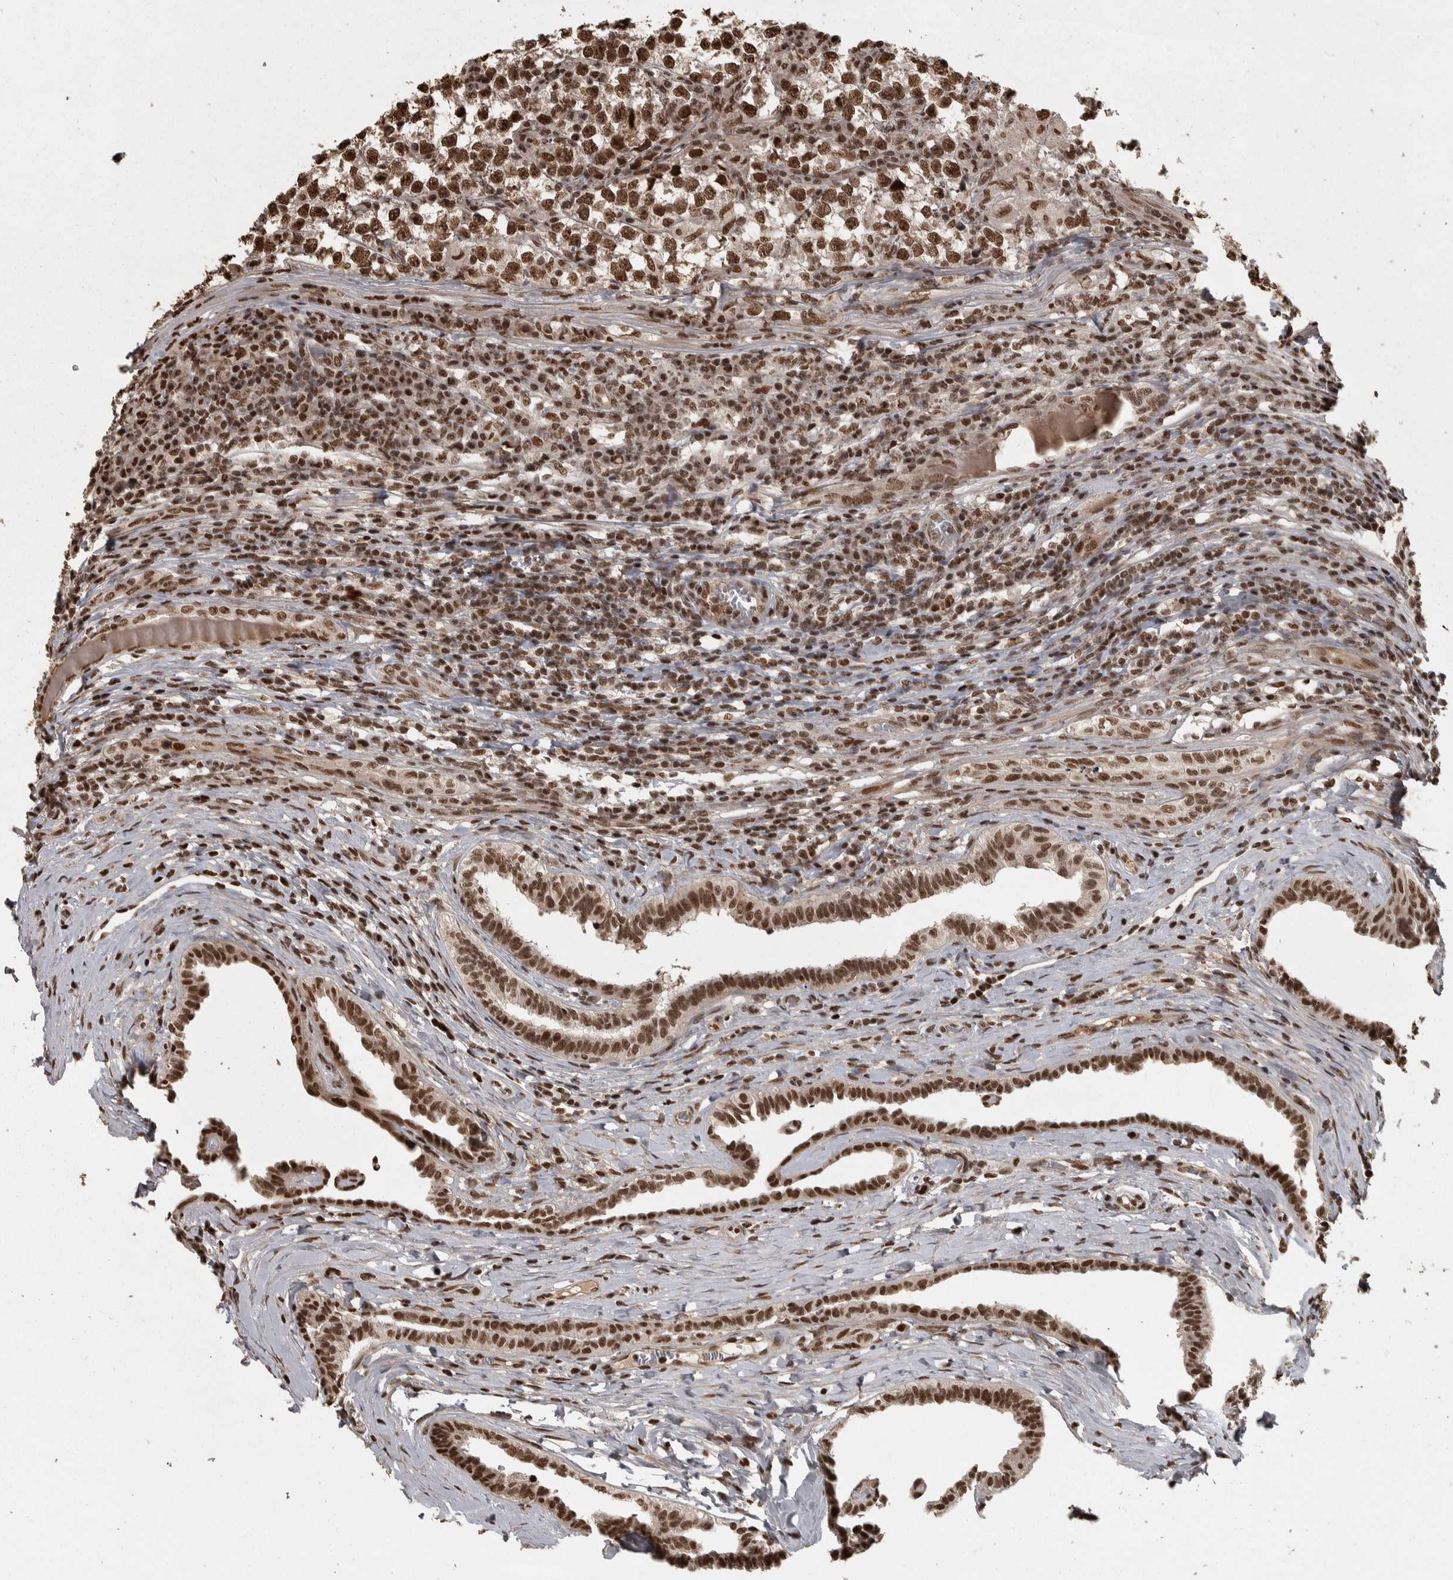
{"staining": {"intensity": "strong", "quantity": ">75%", "location": "nuclear"}, "tissue": "testis cancer", "cell_type": "Tumor cells", "image_type": "cancer", "snomed": [{"axis": "morphology", "description": "Normal tissue, NOS"}, {"axis": "morphology", "description": "Seminoma, NOS"}, {"axis": "topography", "description": "Testis"}], "caption": "Strong nuclear positivity for a protein is seen in approximately >75% of tumor cells of testis cancer (seminoma) using immunohistochemistry.", "gene": "ZFHX4", "patient": {"sex": "male", "age": 43}}